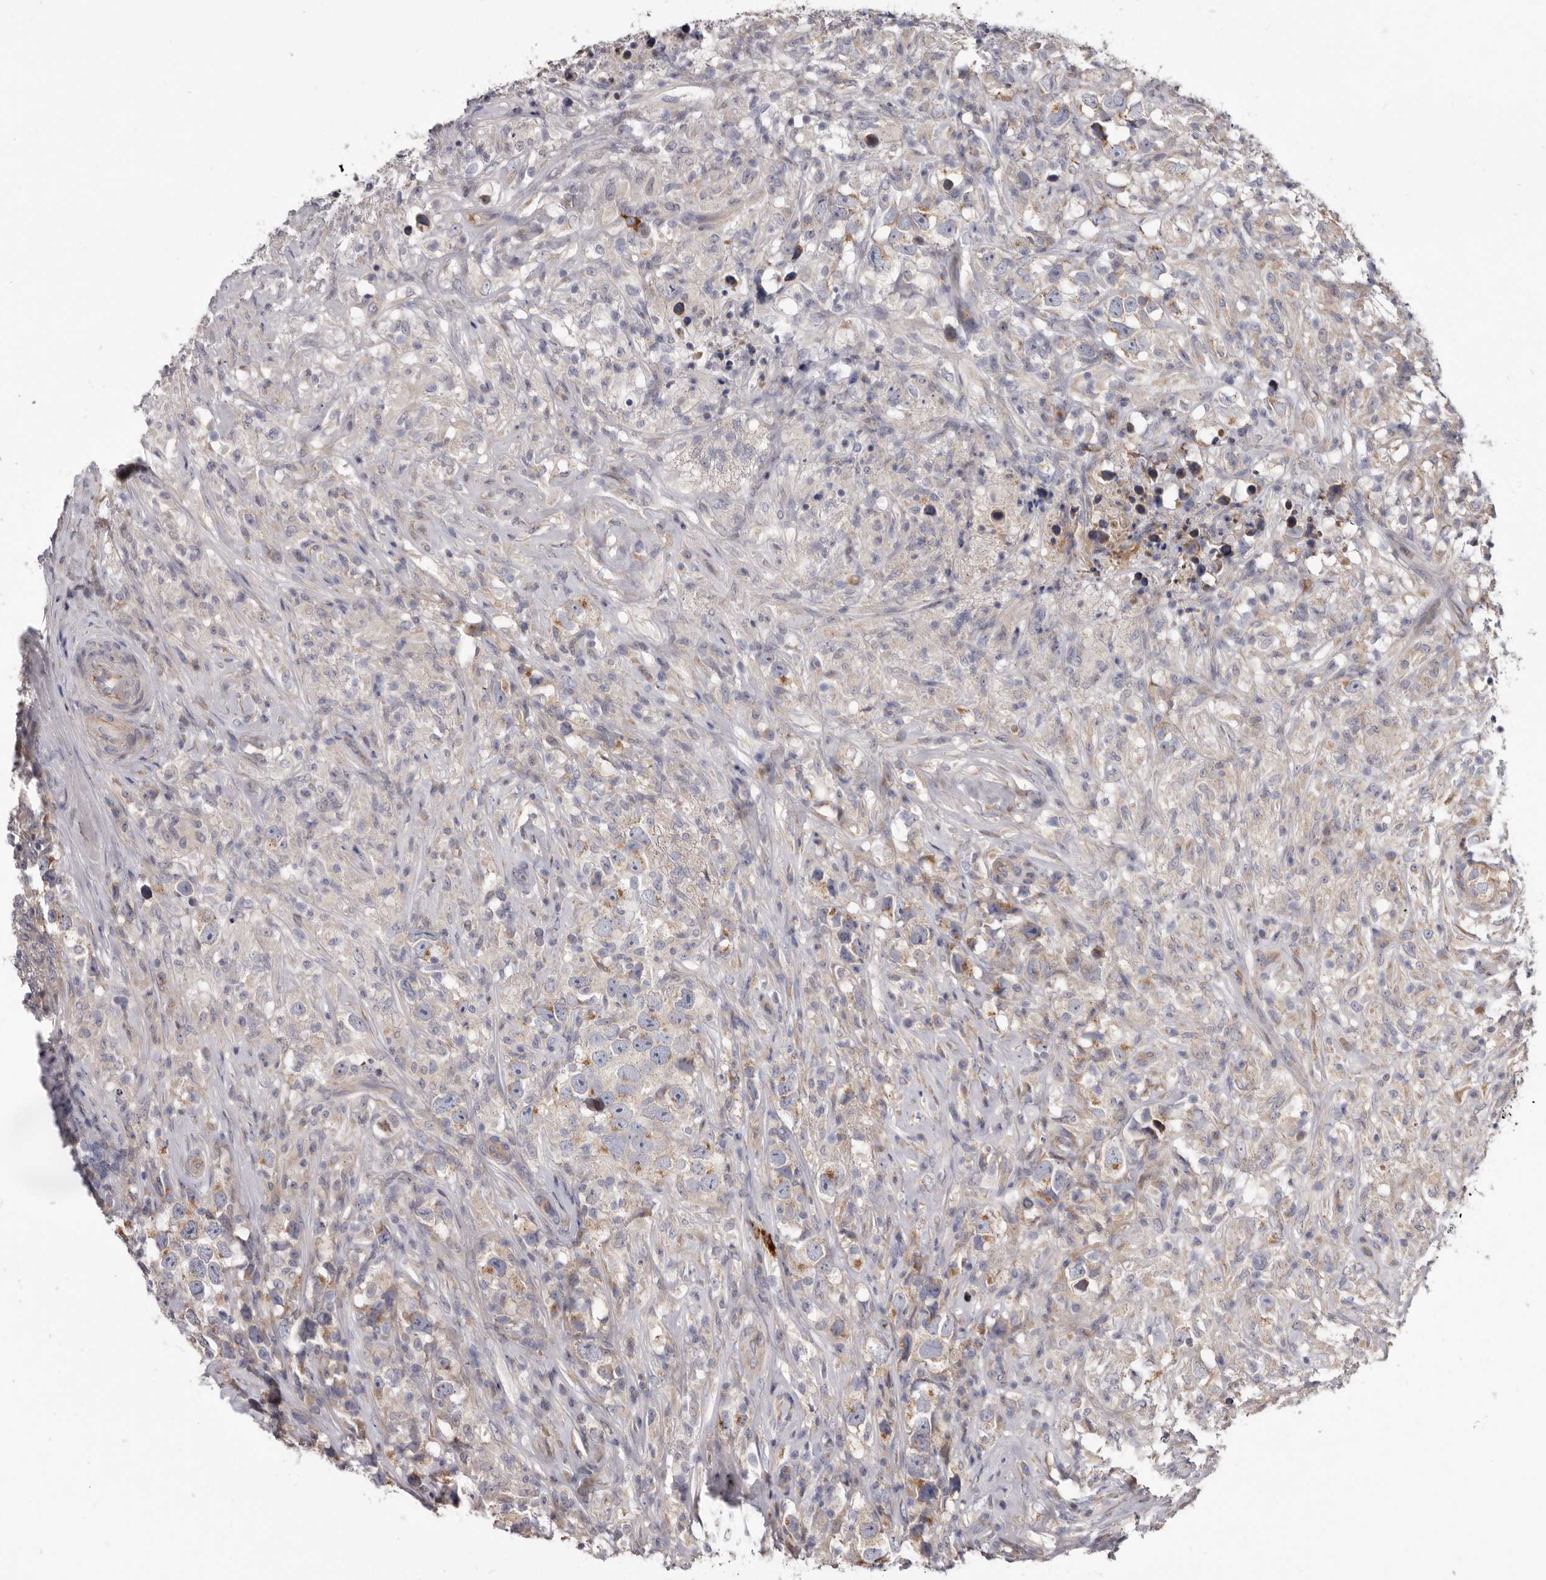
{"staining": {"intensity": "weak", "quantity": "<25%", "location": "cytoplasmic/membranous"}, "tissue": "testis cancer", "cell_type": "Tumor cells", "image_type": "cancer", "snomed": [{"axis": "morphology", "description": "Seminoma, NOS"}, {"axis": "topography", "description": "Testis"}], "caption": "Tumor cells show no significant protein positivity in testis cancer (seminoma). (DAB immunohistochemistry visualized using brightfield microscopy, high magnification).", "gene": "ASIC5", "patient": {"sex": "male", "age": 49}}